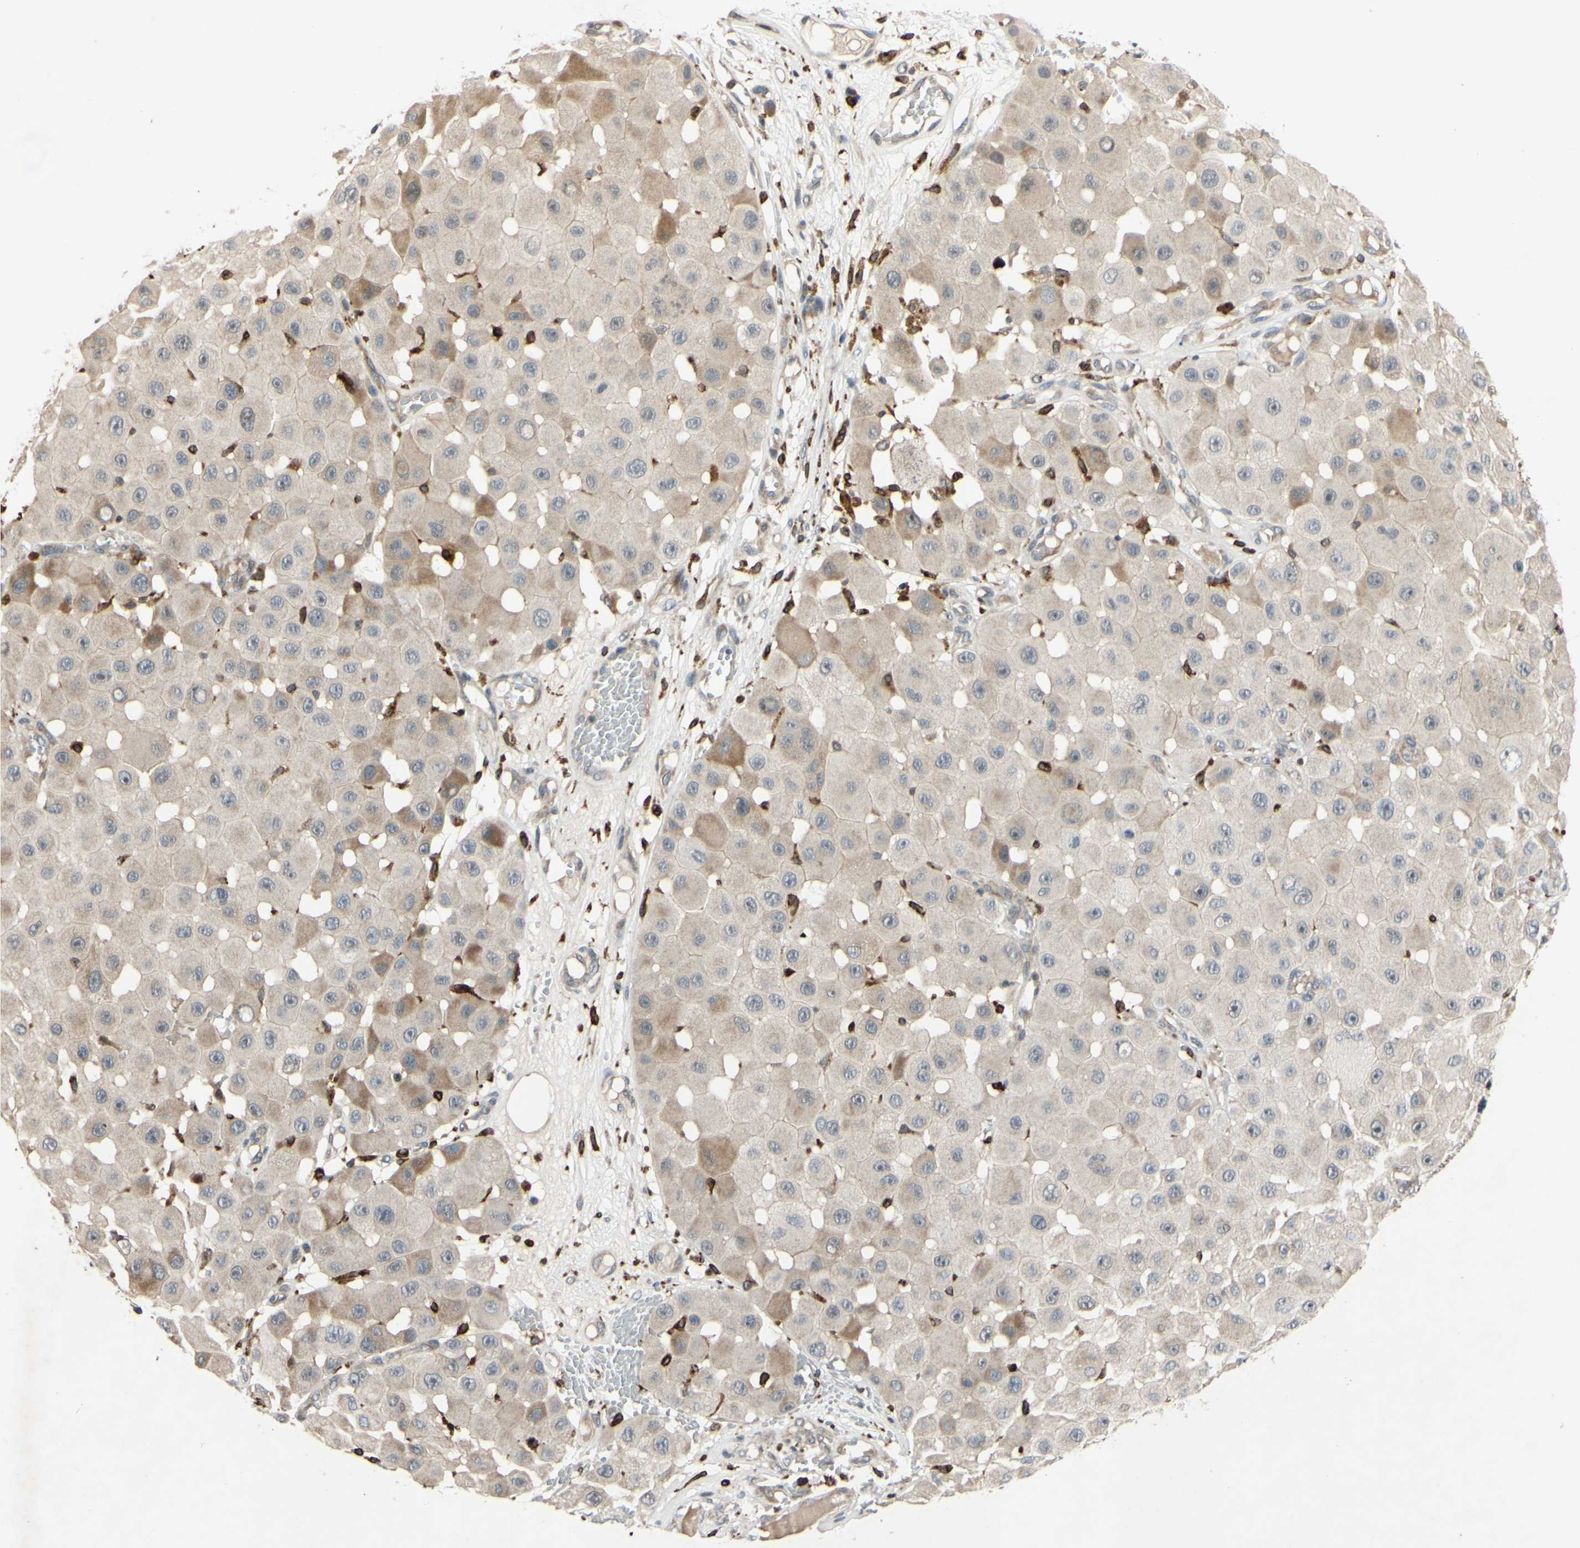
{"staining": {"intensity": "weak", "quantity": "<25%", "location": "cytoplasmic/membranous"}, "tissue": "melanoma", "cell_type": "Tumor cells", "image_type": "cancer", "snomed": [{"axis": "morphology", "description": "Malignant melanoma, NOS"}, {"axis": "topography", "description": "Skin"}], "caption": "Tumor cells show no significant protein staining in melanoma.", "gene": "PLXNA2", "patient": {"sex": "female", "age": 81}}